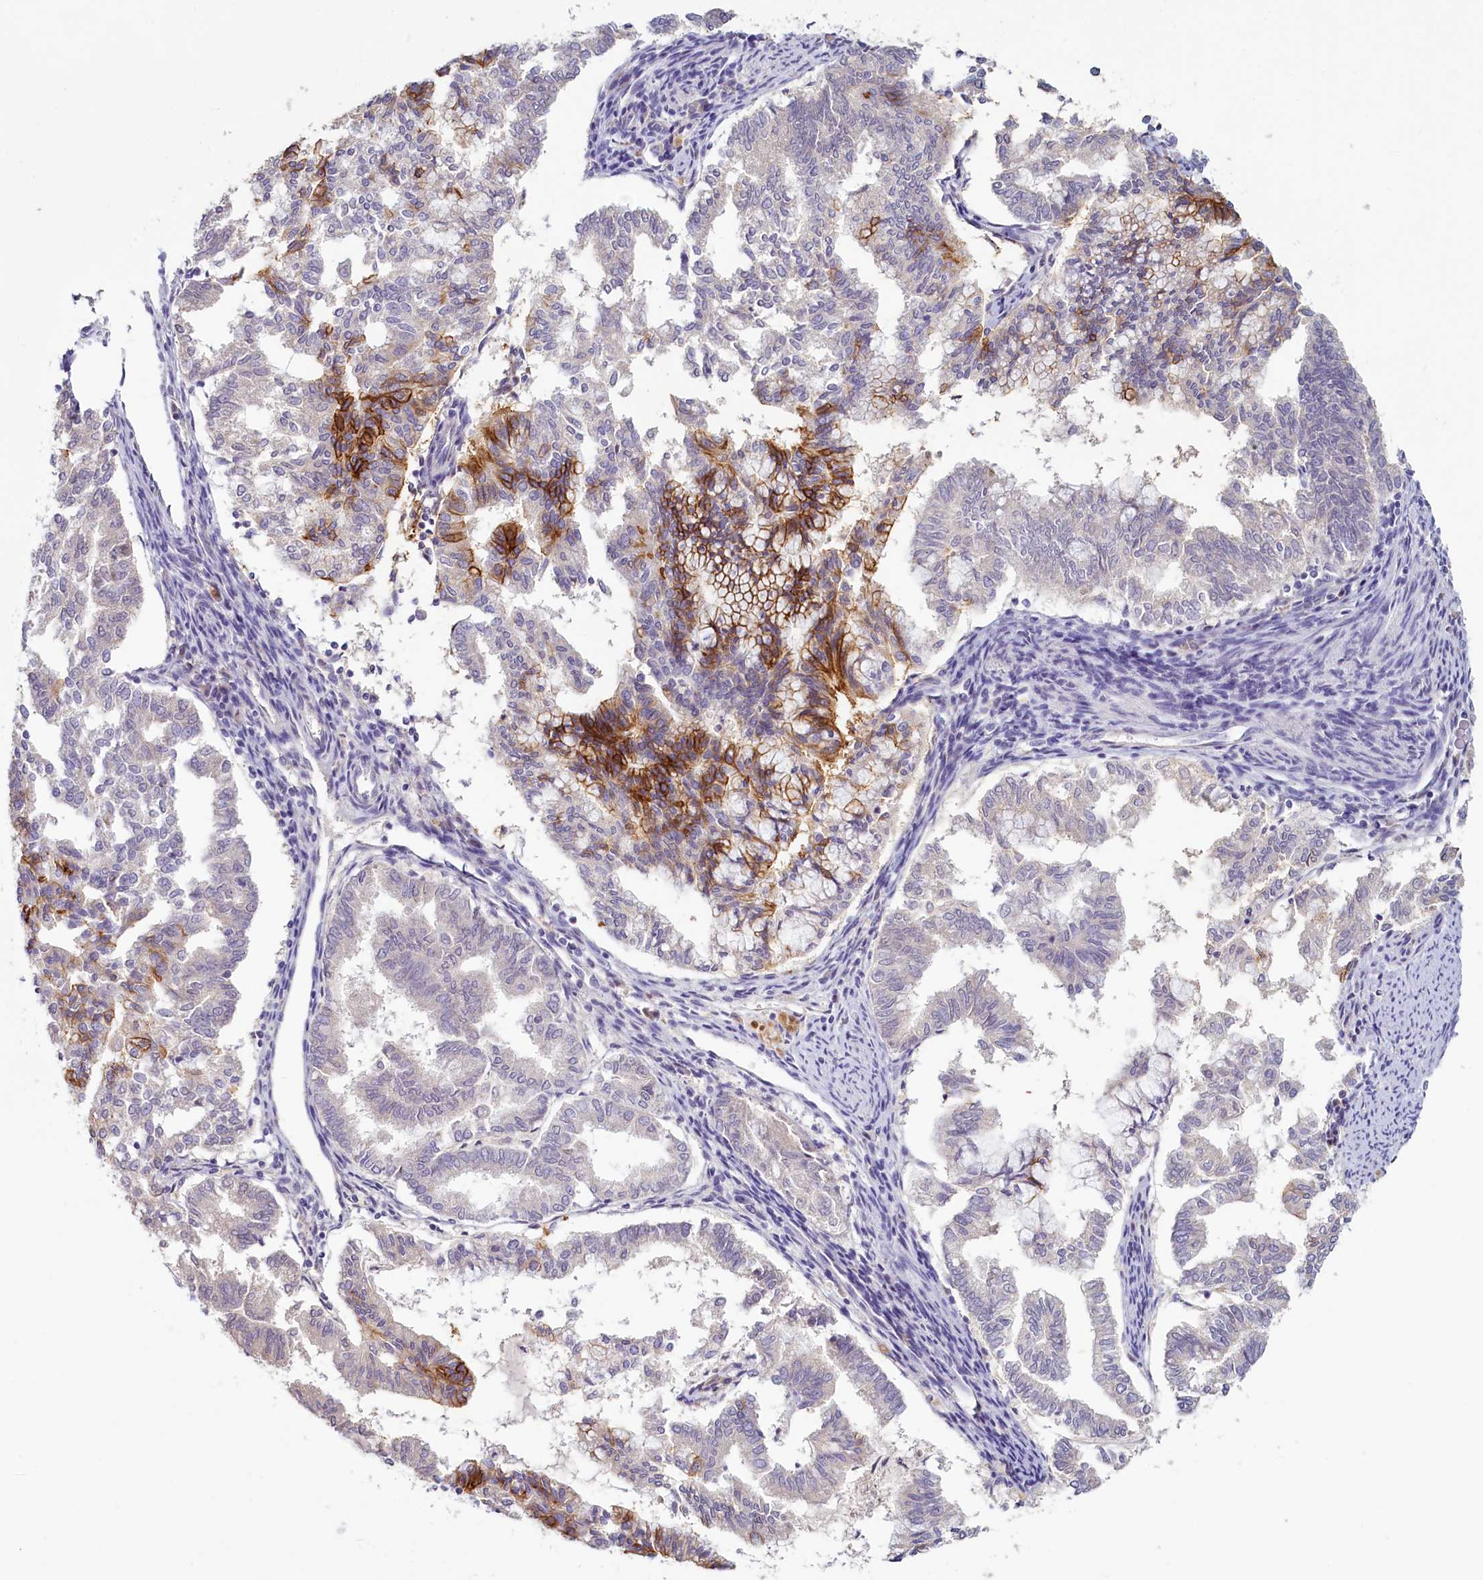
{"staining": {"intensity": "strong", "quantity": "<25%", "location": "cytoplasmic/membranous"}, "tissue": "endometrial cancer", "cell_type": "Tumor cells", "image_type": "cancer", "snomed": [{"axis": "morphology", "description": "Adenocarcinoma, NOS"}, {"axis": "topography", "description": "Endometrium"}], "caption": "IHC of adenocarcinoma (endometrial) reveals medium levels of strong cytoplasmic/membranous expression in about <25% of tumor cells.", "gene": "PDE6D", "patient": {"sex": "female", "age": 79}}